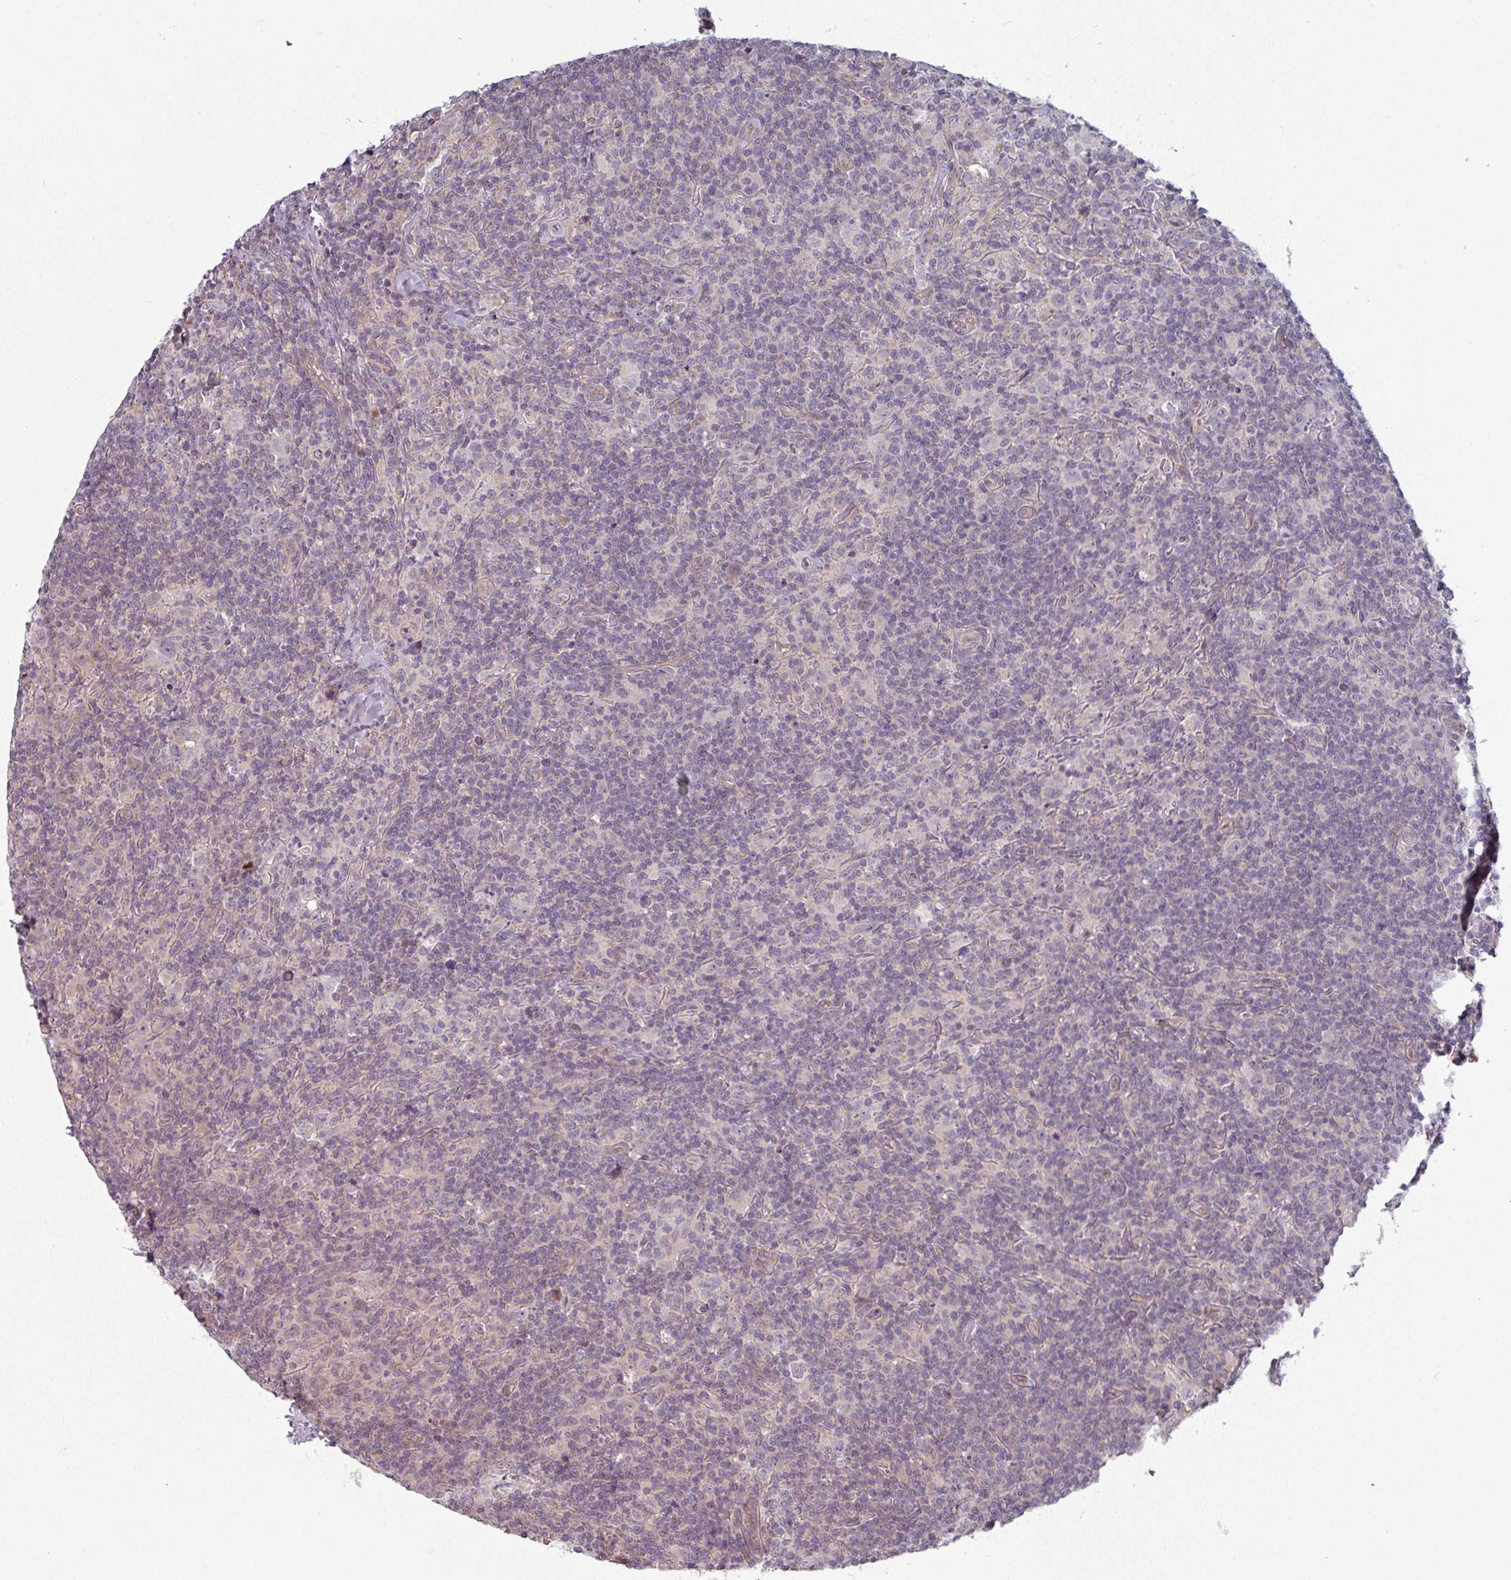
{"staining": {"intensity": "negative", "quantity": "none", "location": "none"}, "tissue": "lymphoma", "cell_type": "Tumor cells", "image_type": "cancer", "snomed": [{"axis": "morphology", "description": "Hodgkin's disease, NOS"}, {"axis": "topography", "description": "Lymph node"}], "caption": "This is an immunohistochemistry (IHC) image of human lymphoma. There is no positivity in tumor cells.", "gene": "PLEKHJ1", "patient": {"sex": "female", "age": 18}}